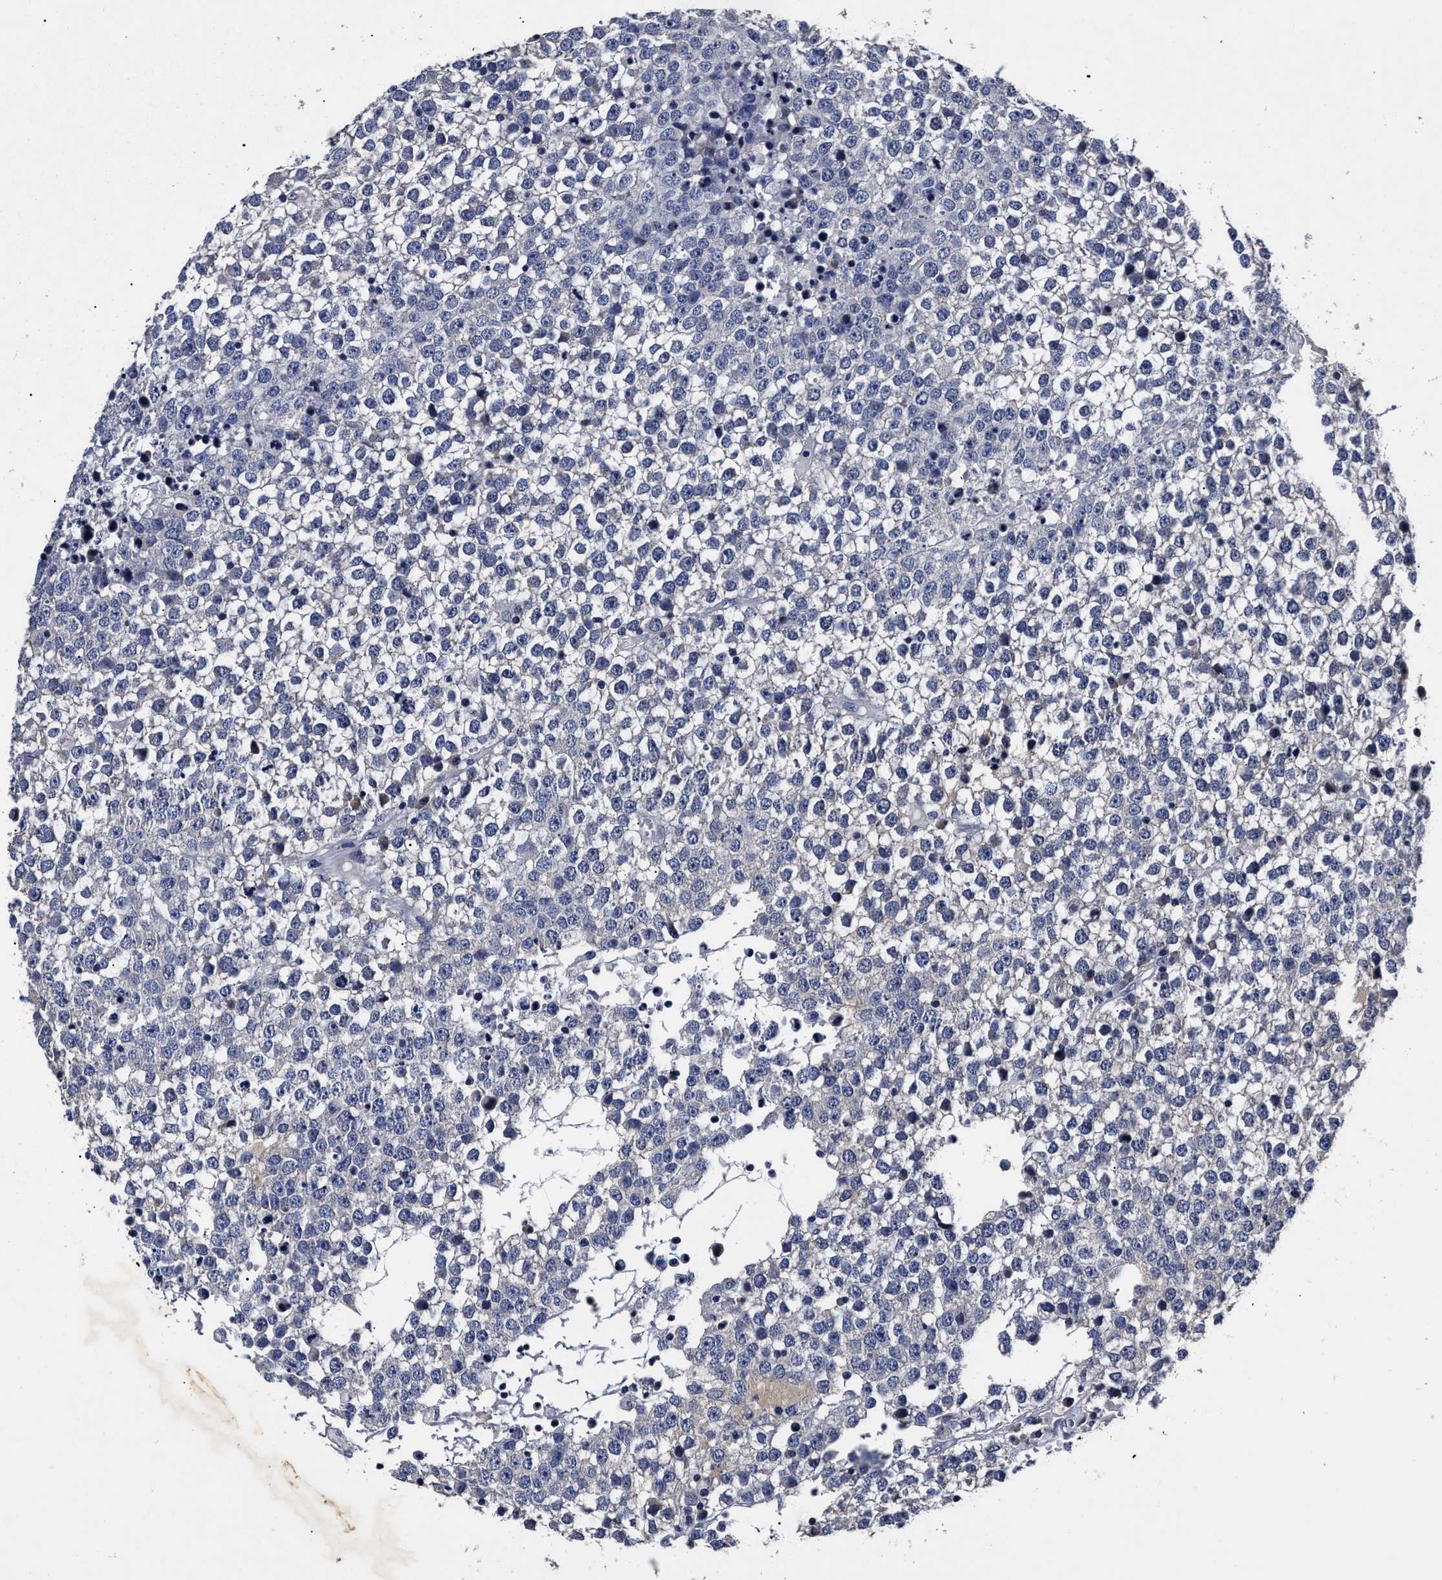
{"staining": {"intensity": "negative", "quantity": "none", "location": "none"}, "tissue": "testis cancer", "cell_type": "Tumor cells", "image_type": "cancer", "snomed": [{"axis": "morphology", "description": "Seminoma, NOS"}, {"axis": "topography", "description": "Testis"}], "caption": "Seminoma (testis) was stained to show a protein in brown. There is no significant staining in tumor cells. (DAB IHC visualized using brightfield microscopy, high magnification).", "gene": "OLFML2A", "patient": {"sex": "male", "age": 65}}